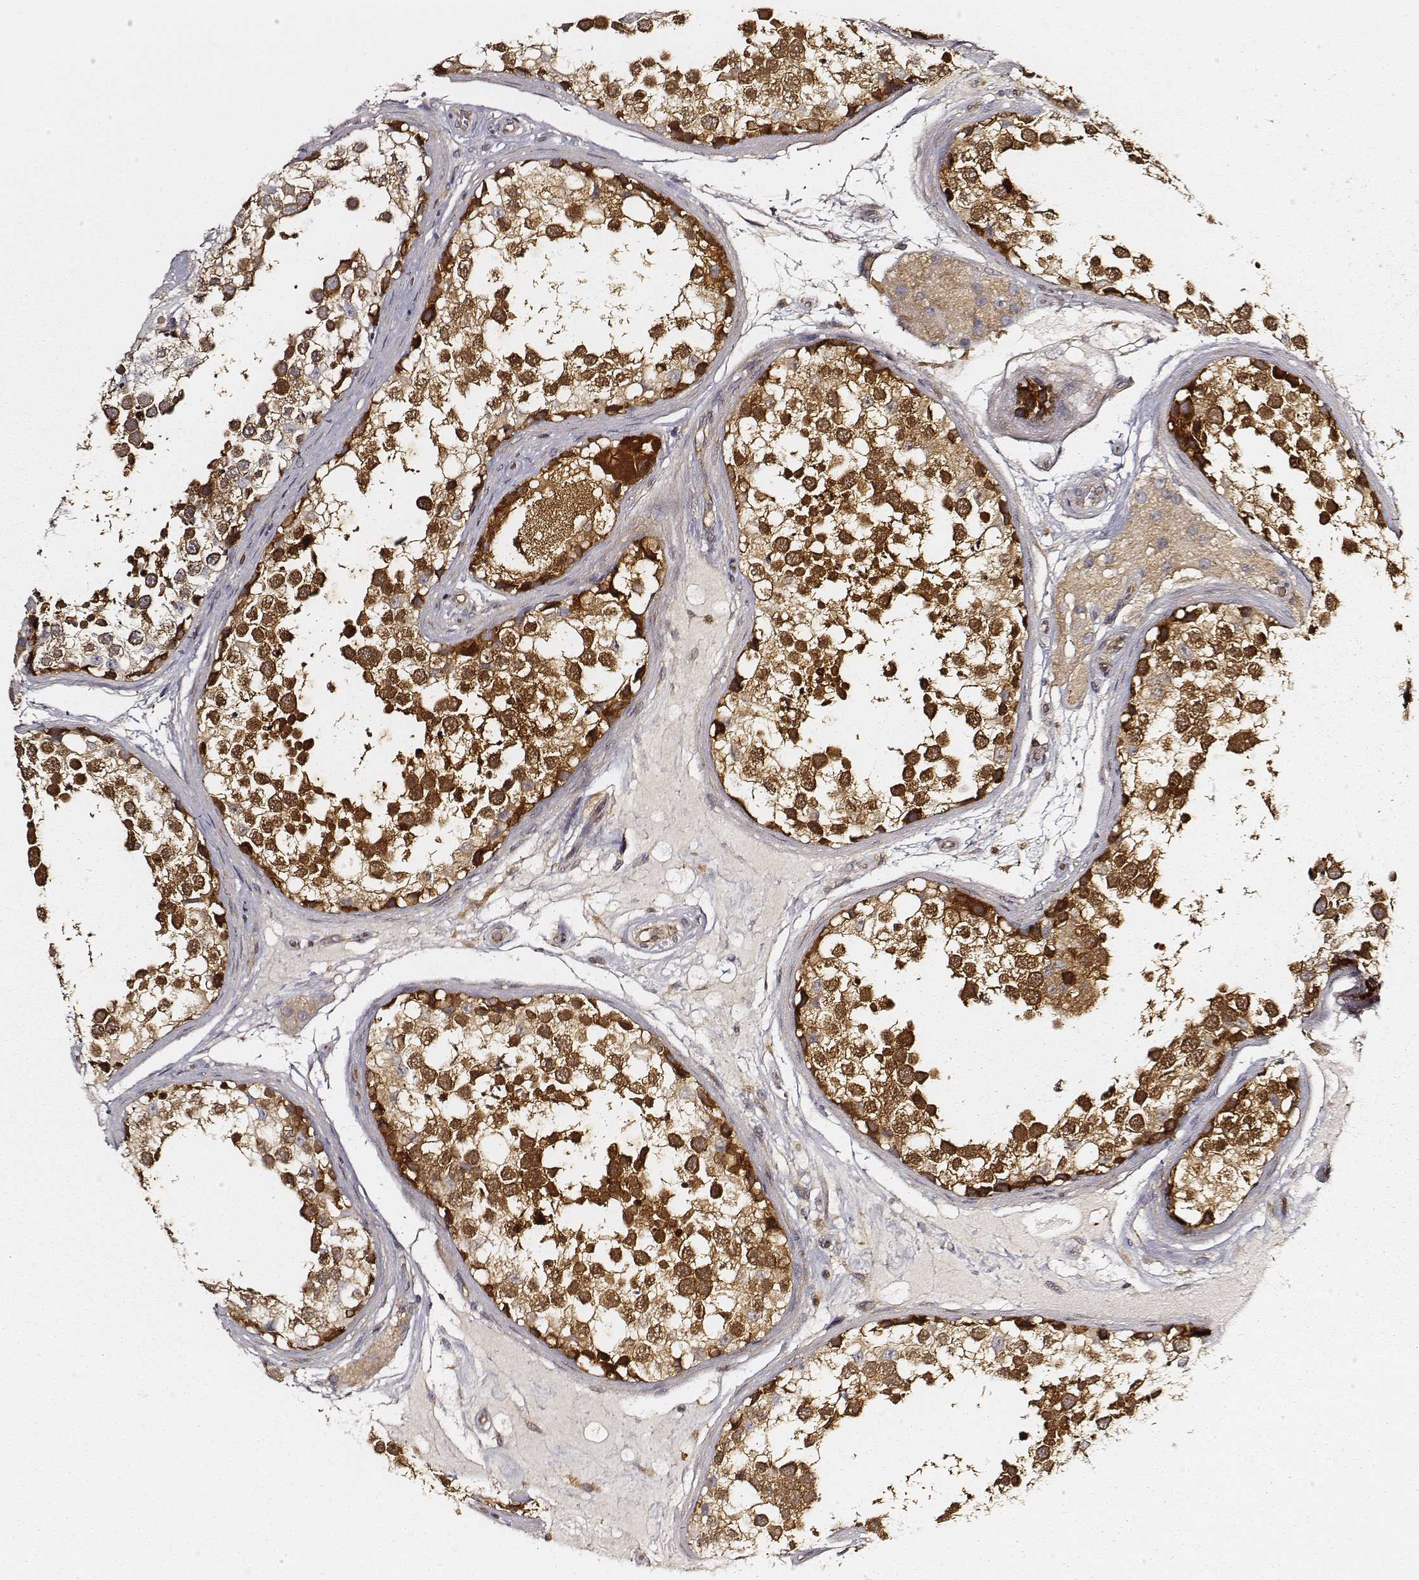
{"staining": {"intensity": "strong", "quantity": ">75%", "location": "cytoplasmic/membranous"}, "tissue": "testis", "cell_type": "Cells in seminiferous ducts", "image_type": "normal", "snomed": [{"axis": "morphology", "description": "Normal tissue, NOS"}, {"axis": "morphology", "description": "Seminoma, NOS"}, {"axis": "topography", "description": "Testis"}], "caption": "Brown immunohistochemical staining in normal testis displays strong cytoplasmic/membranous positivity in approximately >75% of cells in seminiferous ducts. Nuclei are stained in blue.", "gene": "CARS1", "patient": {"sex": "male", "age": 65}}